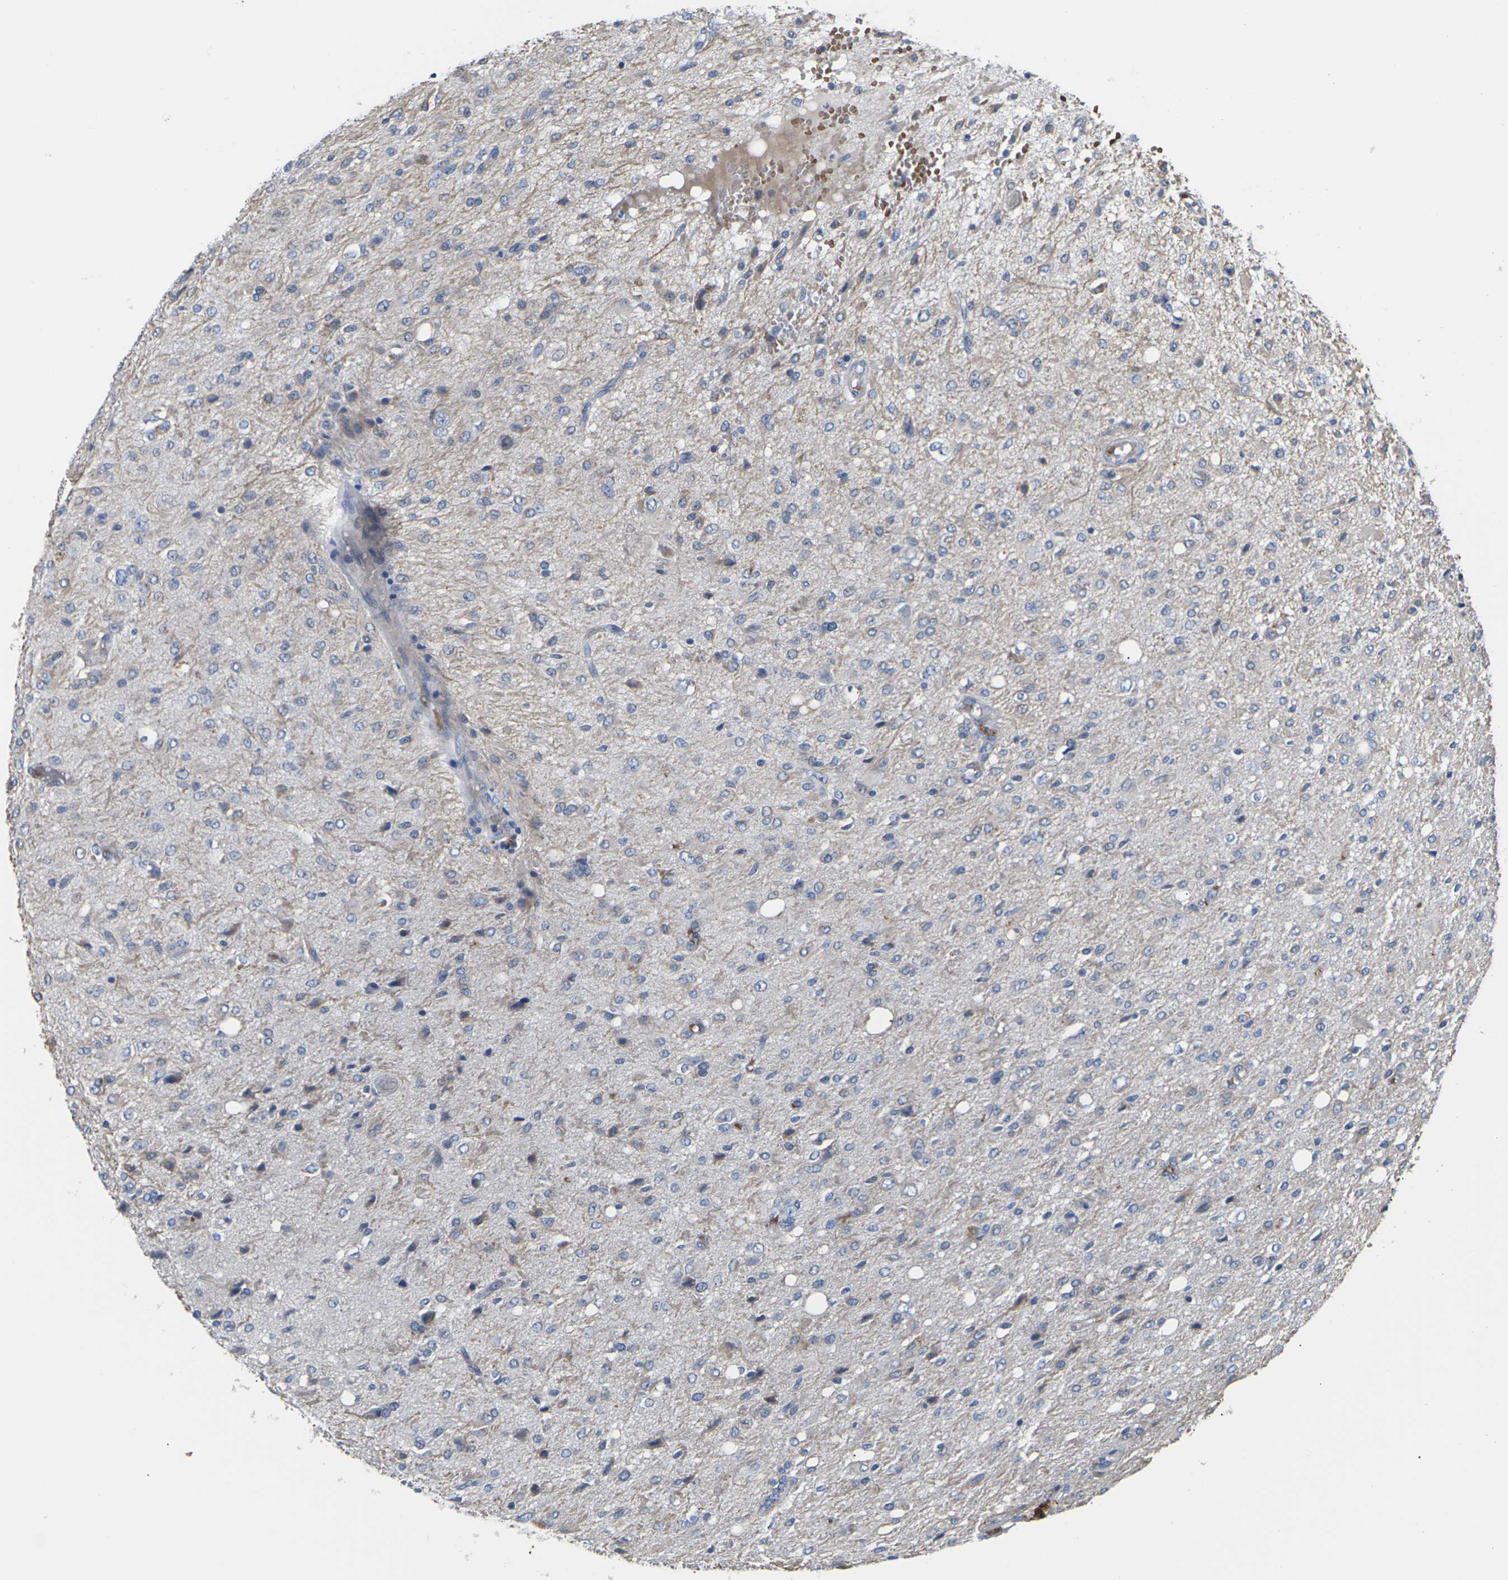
{"staining": {"intensity": "negative", "quantity": "none", "location": "none"}, "tissue": "glioma", "cell_type": "Tumor cells", "image_type": "cancer", "snomed": [{"axis": "morphology", "description": "Glioma, malignant, High grade"}, {"axis": "topography", "description": "Brain"}], "caption": "The IHC histopathology image has no significant expression in tumor cells of glioma tissue.", "gene": "TMCO4", "patient": {"sex": "female", "age": 59}}